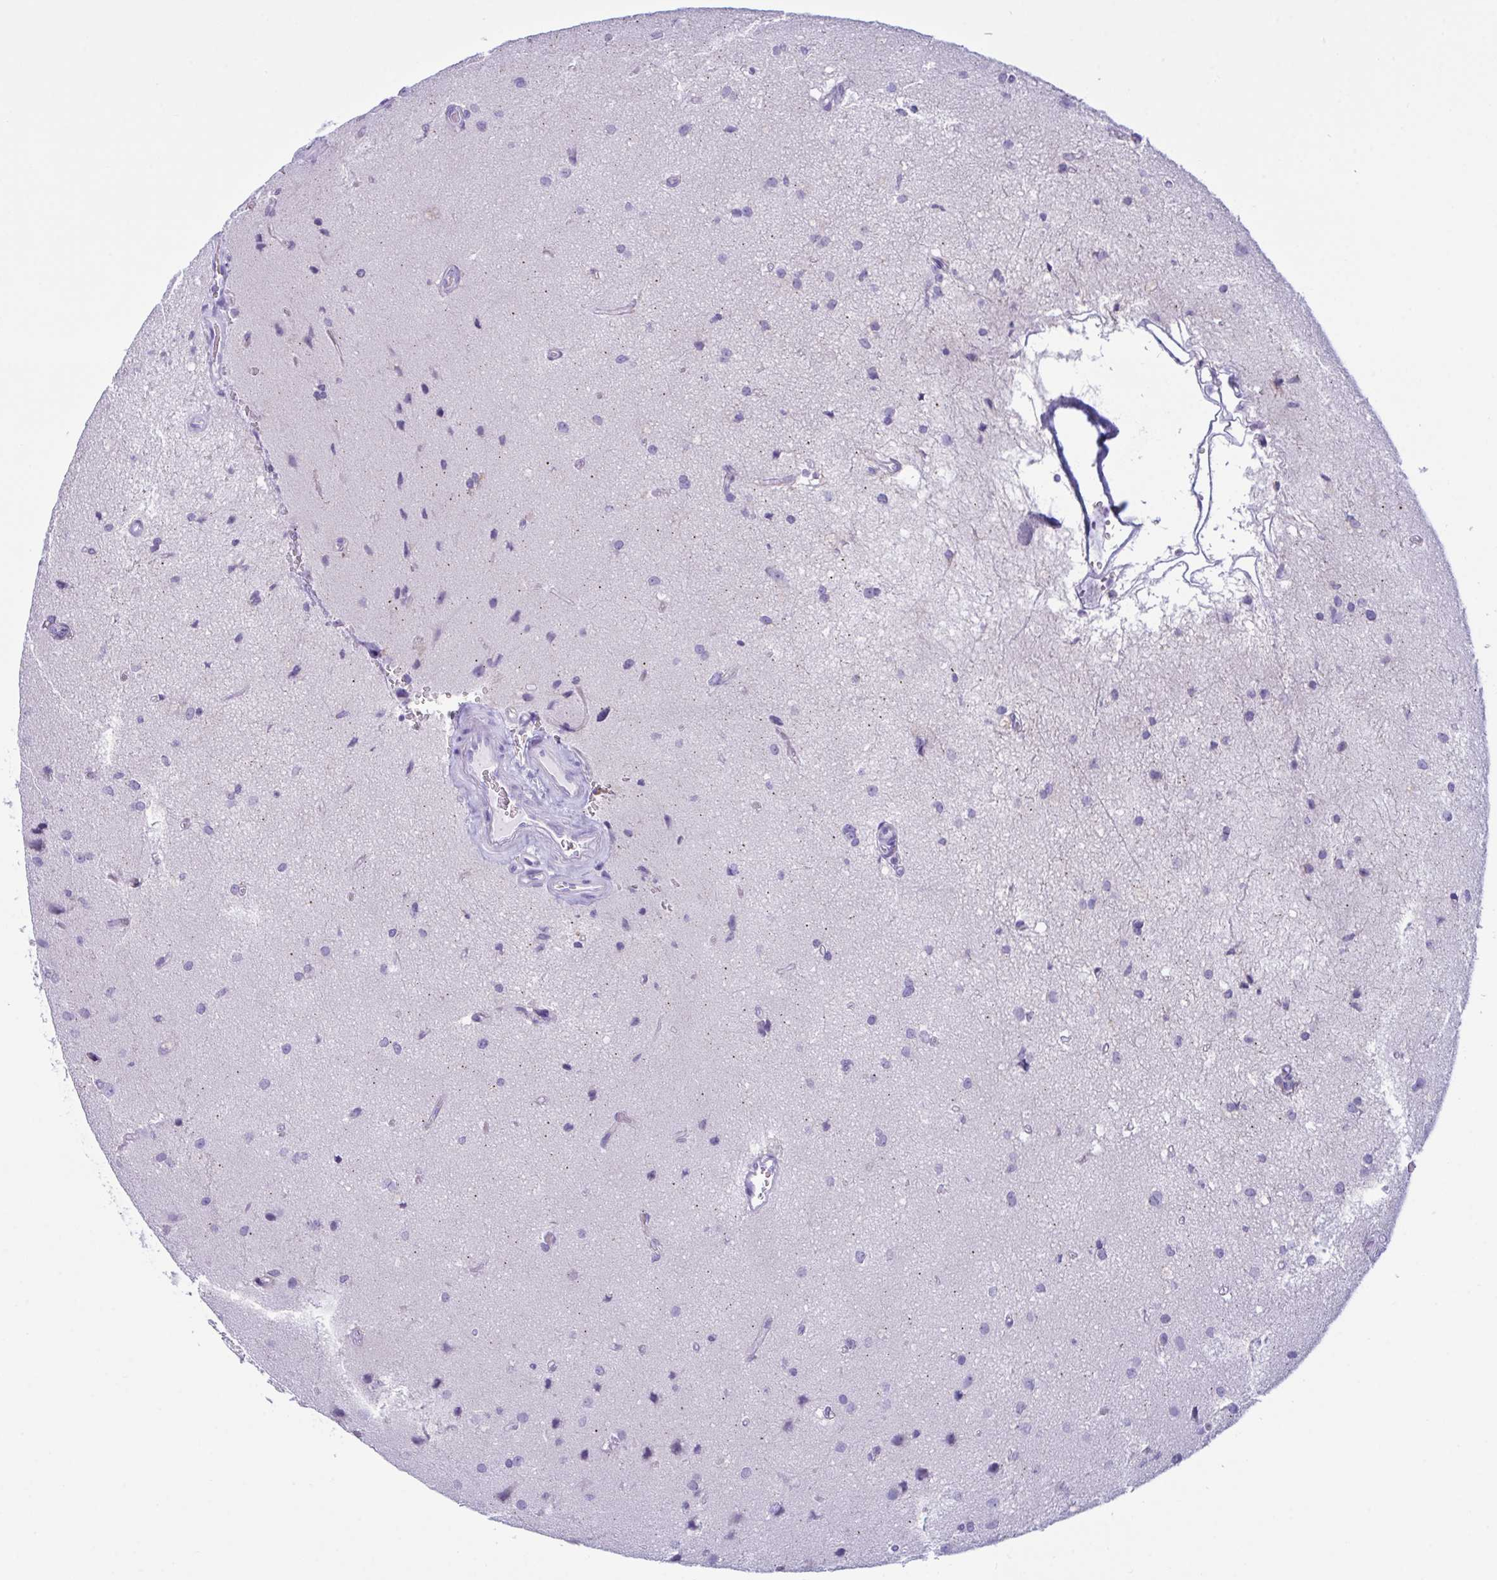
{"staining": {"intensity": "negative", "quantity": "none", "location": "none"}, "tissue": "glioma", "cell_type": "Tumor cells", "image_type": "cancer", "snomed": [{"axis": "morphology", "description": "Glioma, malignant, High grade"}, {"axis": "topography", "description": "Brain"}], "caption": "Immunohistochemistry photomicrograph of neoplastic tissue: malignant glioma (high-grade) stained with DAB demonstrates no significant protein positivity in tumor cells.", "gene": "BBS1", "patient": {"sex": "male", "age": 68}}